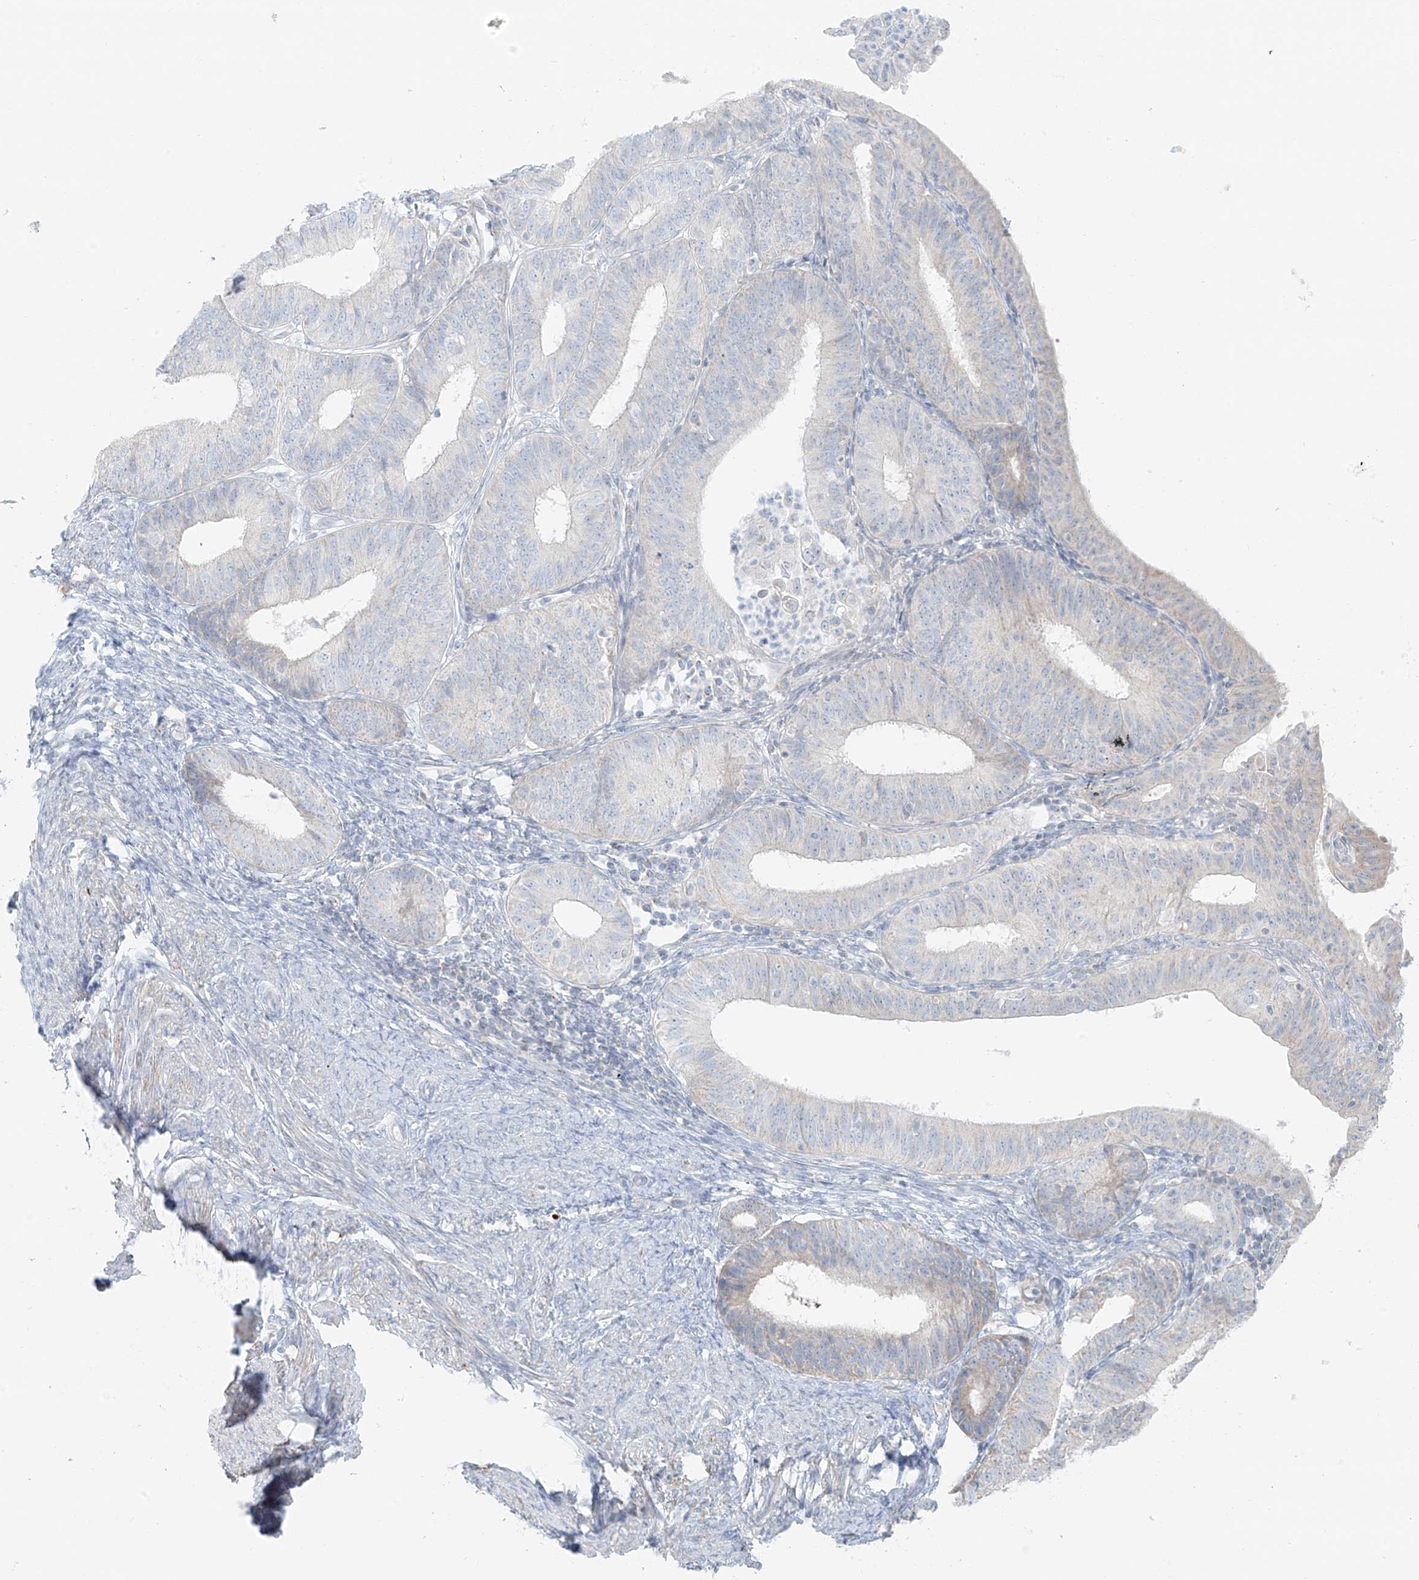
{"staining": {"intensity": "negative", "quantity": "none", "location": "none"}, "tissue": "endometrial cancer", "cell_type": "Tumor cells", "image_type": "cancer", "snomed": [{"axis": "morphology", "description": "Adenocarcinoma, NOS"}, {"axis": "topography", "description": "Endometrium"}], "caption": "Tumor cells show no significant expression in endometrial adenocarcinoma. (Stains: DAB immunohistochemistry (IHC) with hematoxylin counter stain, Microscopy: brightfield microscopy at high magnification).", "gene": "UST", "patient": {"sex": "female", "age": 51}}